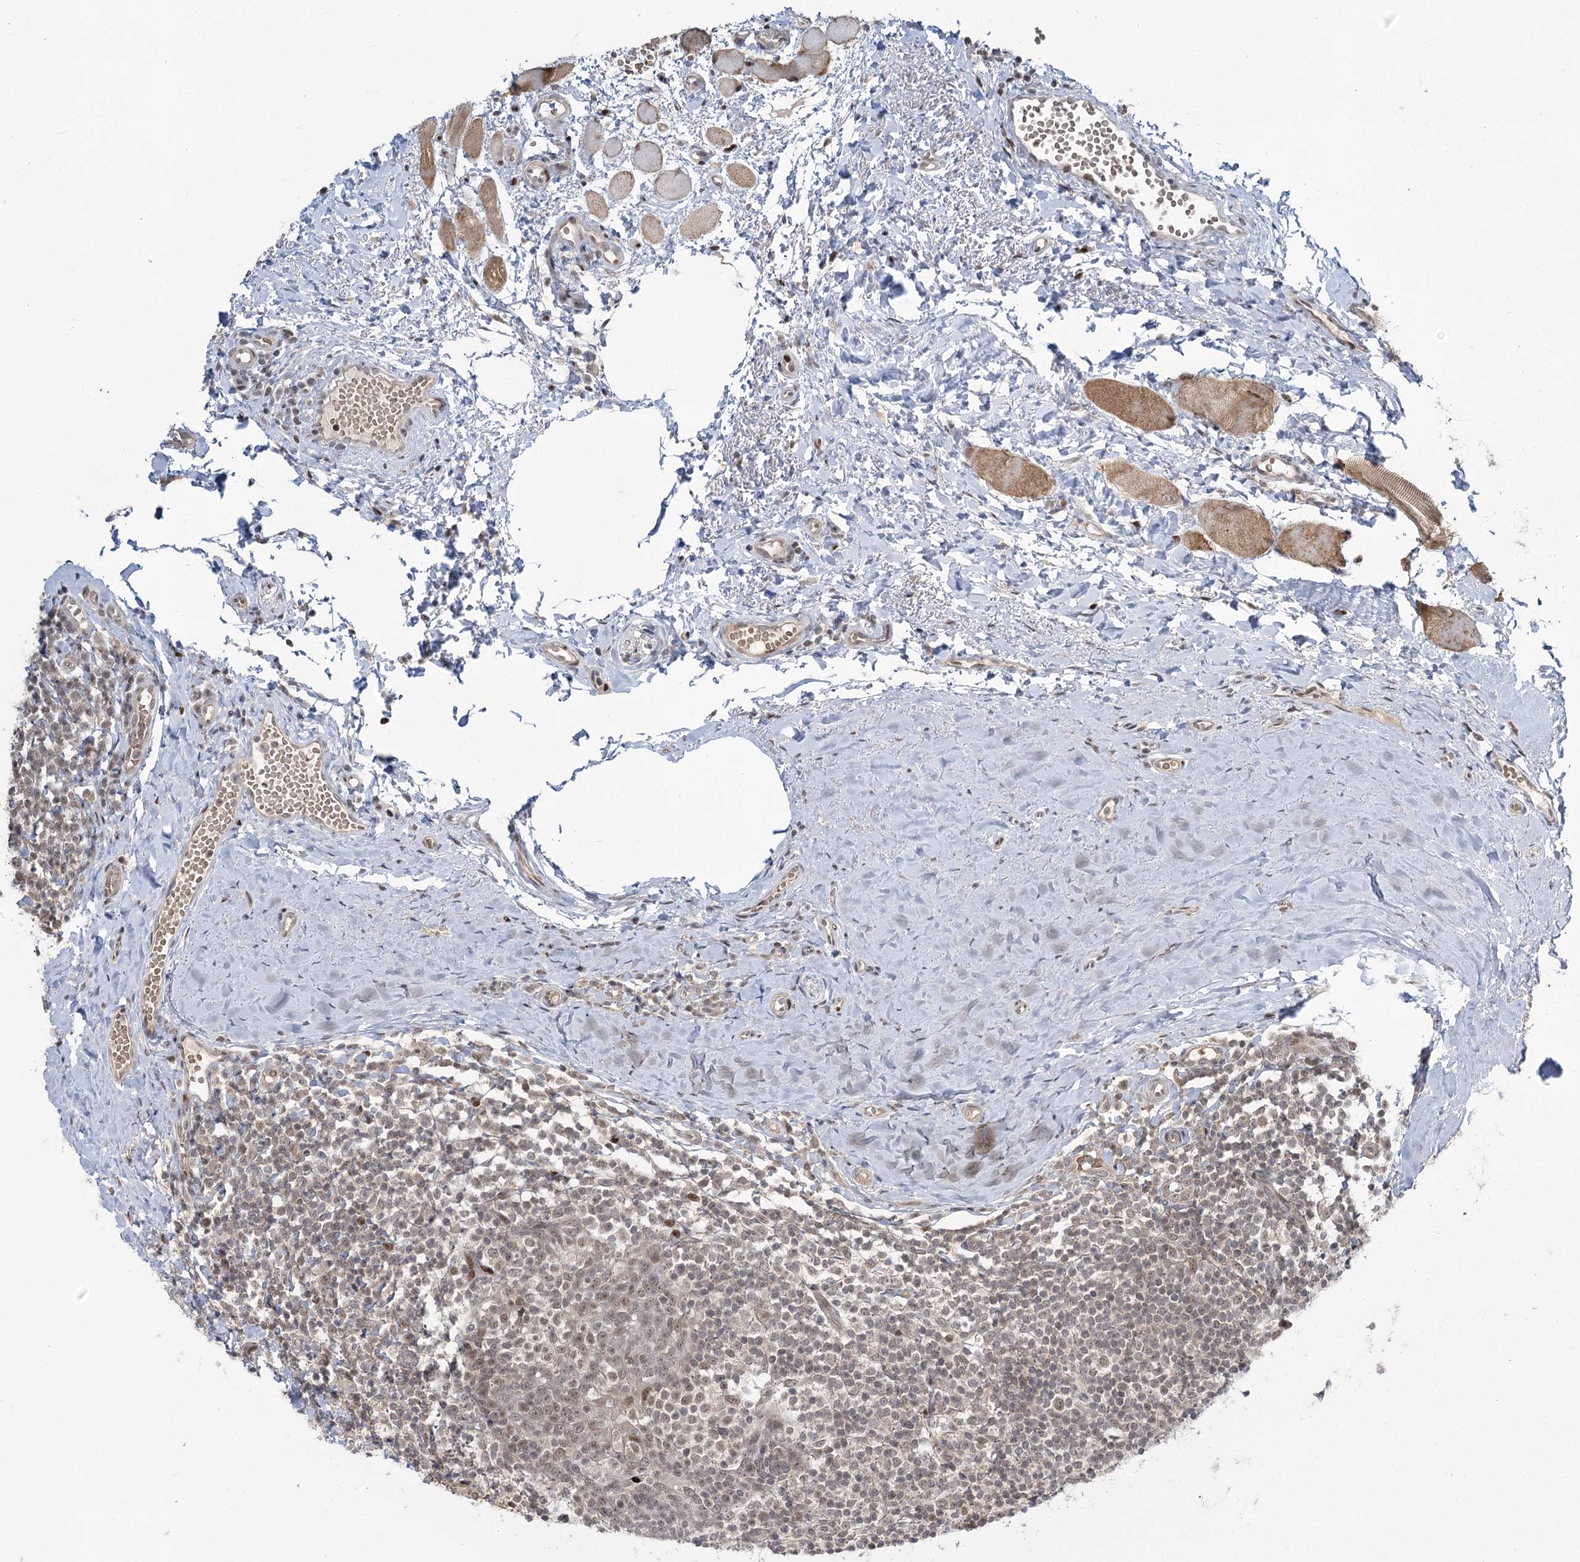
{"staining": {"intensity": "moderate", "quantity": "<25%", "location": "nuclear"}, "tissue": "tonsil", "cell_type": "Germinal center cells", "image_type": "normal", "snomed": [{"axis": "morphology", "description": "Normal tissue, NOS"}, {"axis": "topography", "description": "Tonsil"}], "caption": "Human tonsil stained for a protein (brown) reveals moderate nuclear positive positivity in about <25% of germinal center cells.", "gene": "HELQ", "patient": {"sex": "female", "age": 19}}